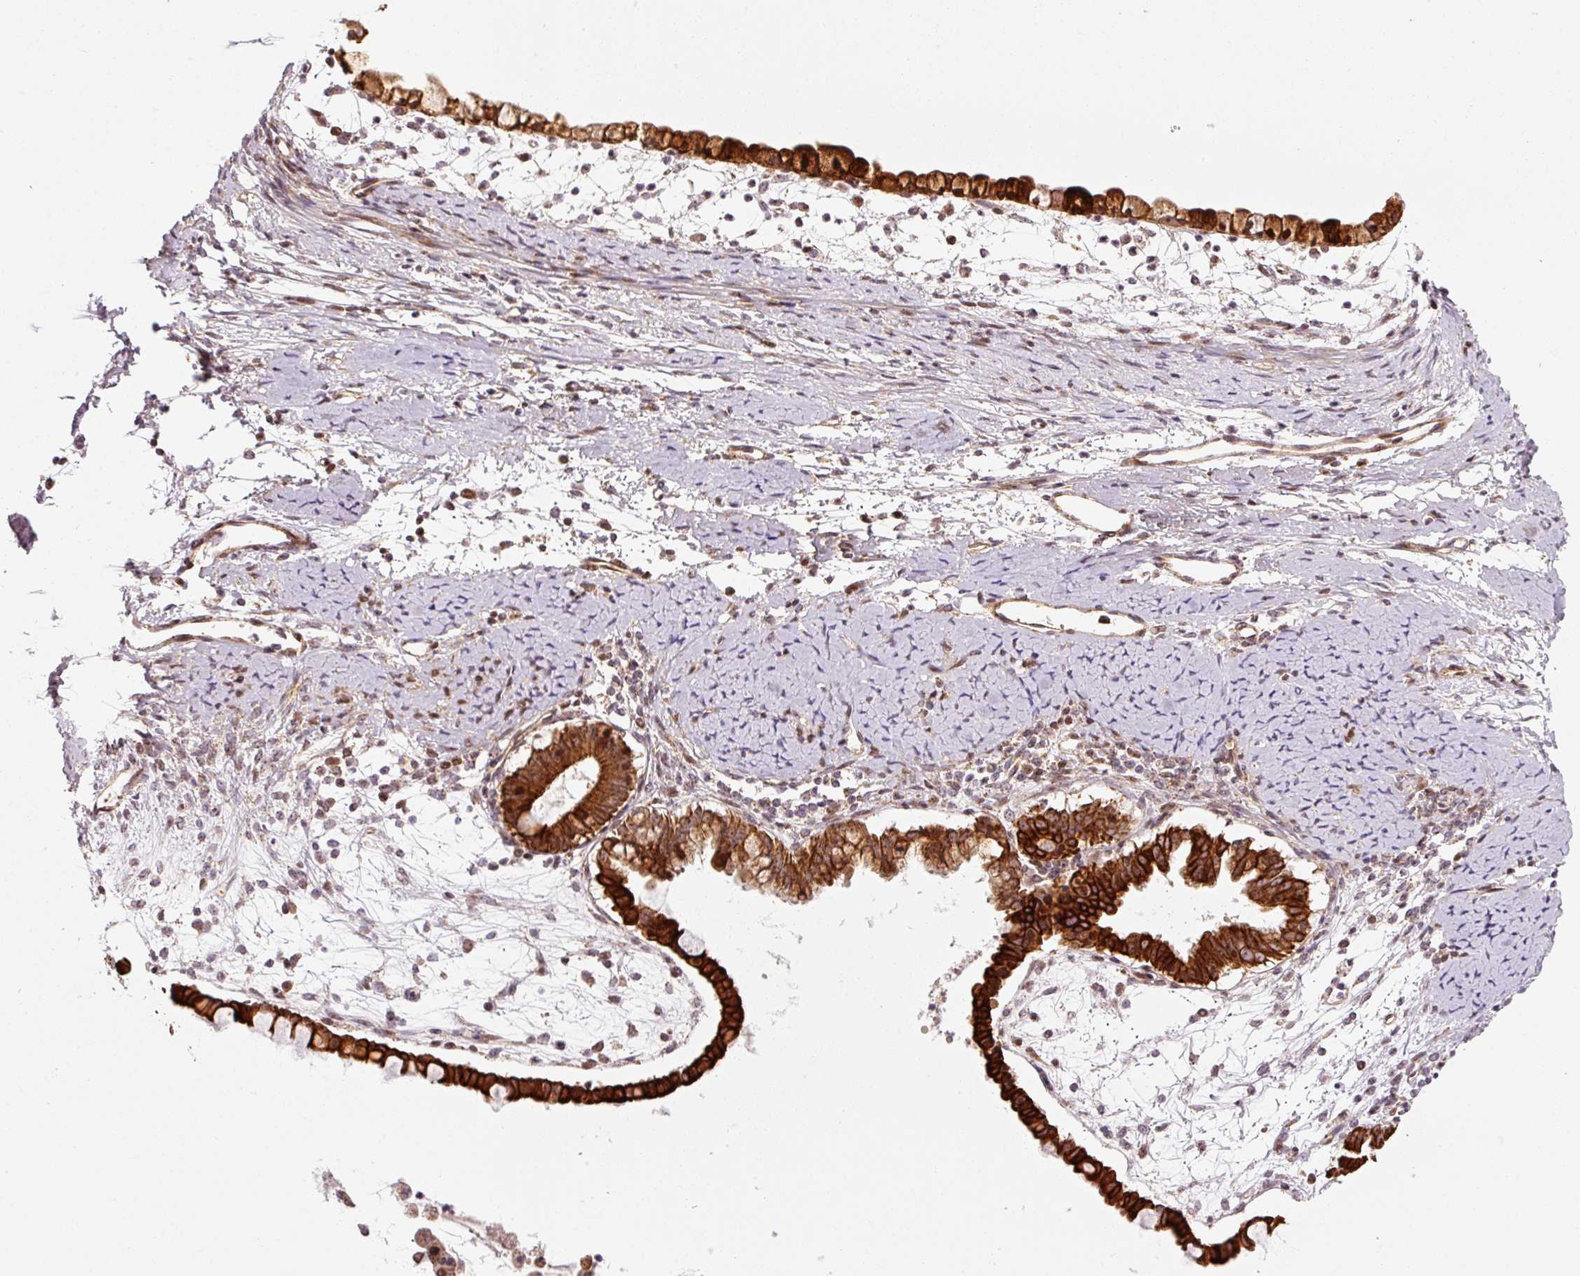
{"staining": {"intensity": "moderate", "quantity": ">75%", "location": "cytoplasmic/membranous"}, "tissue": "ovarian cancer", "cell_type": "Tumor cells", "image_type": "cancer", "snomed": [{"axis": "morphology", "description": "Cystadenocarcinoma, mucinous, NOS"}, {"axis": "topography", "description": "Ovary"}], "caption": "A medium amount of moderate cytoplasmic/membranous expression is appreciated in about >75% of tumor cells in ovarian cancer (mucinous cystadenocarcinoma) tissue.", "gene": "ANKRD20A1", "patient": {"sex": "female", "age": 61}}